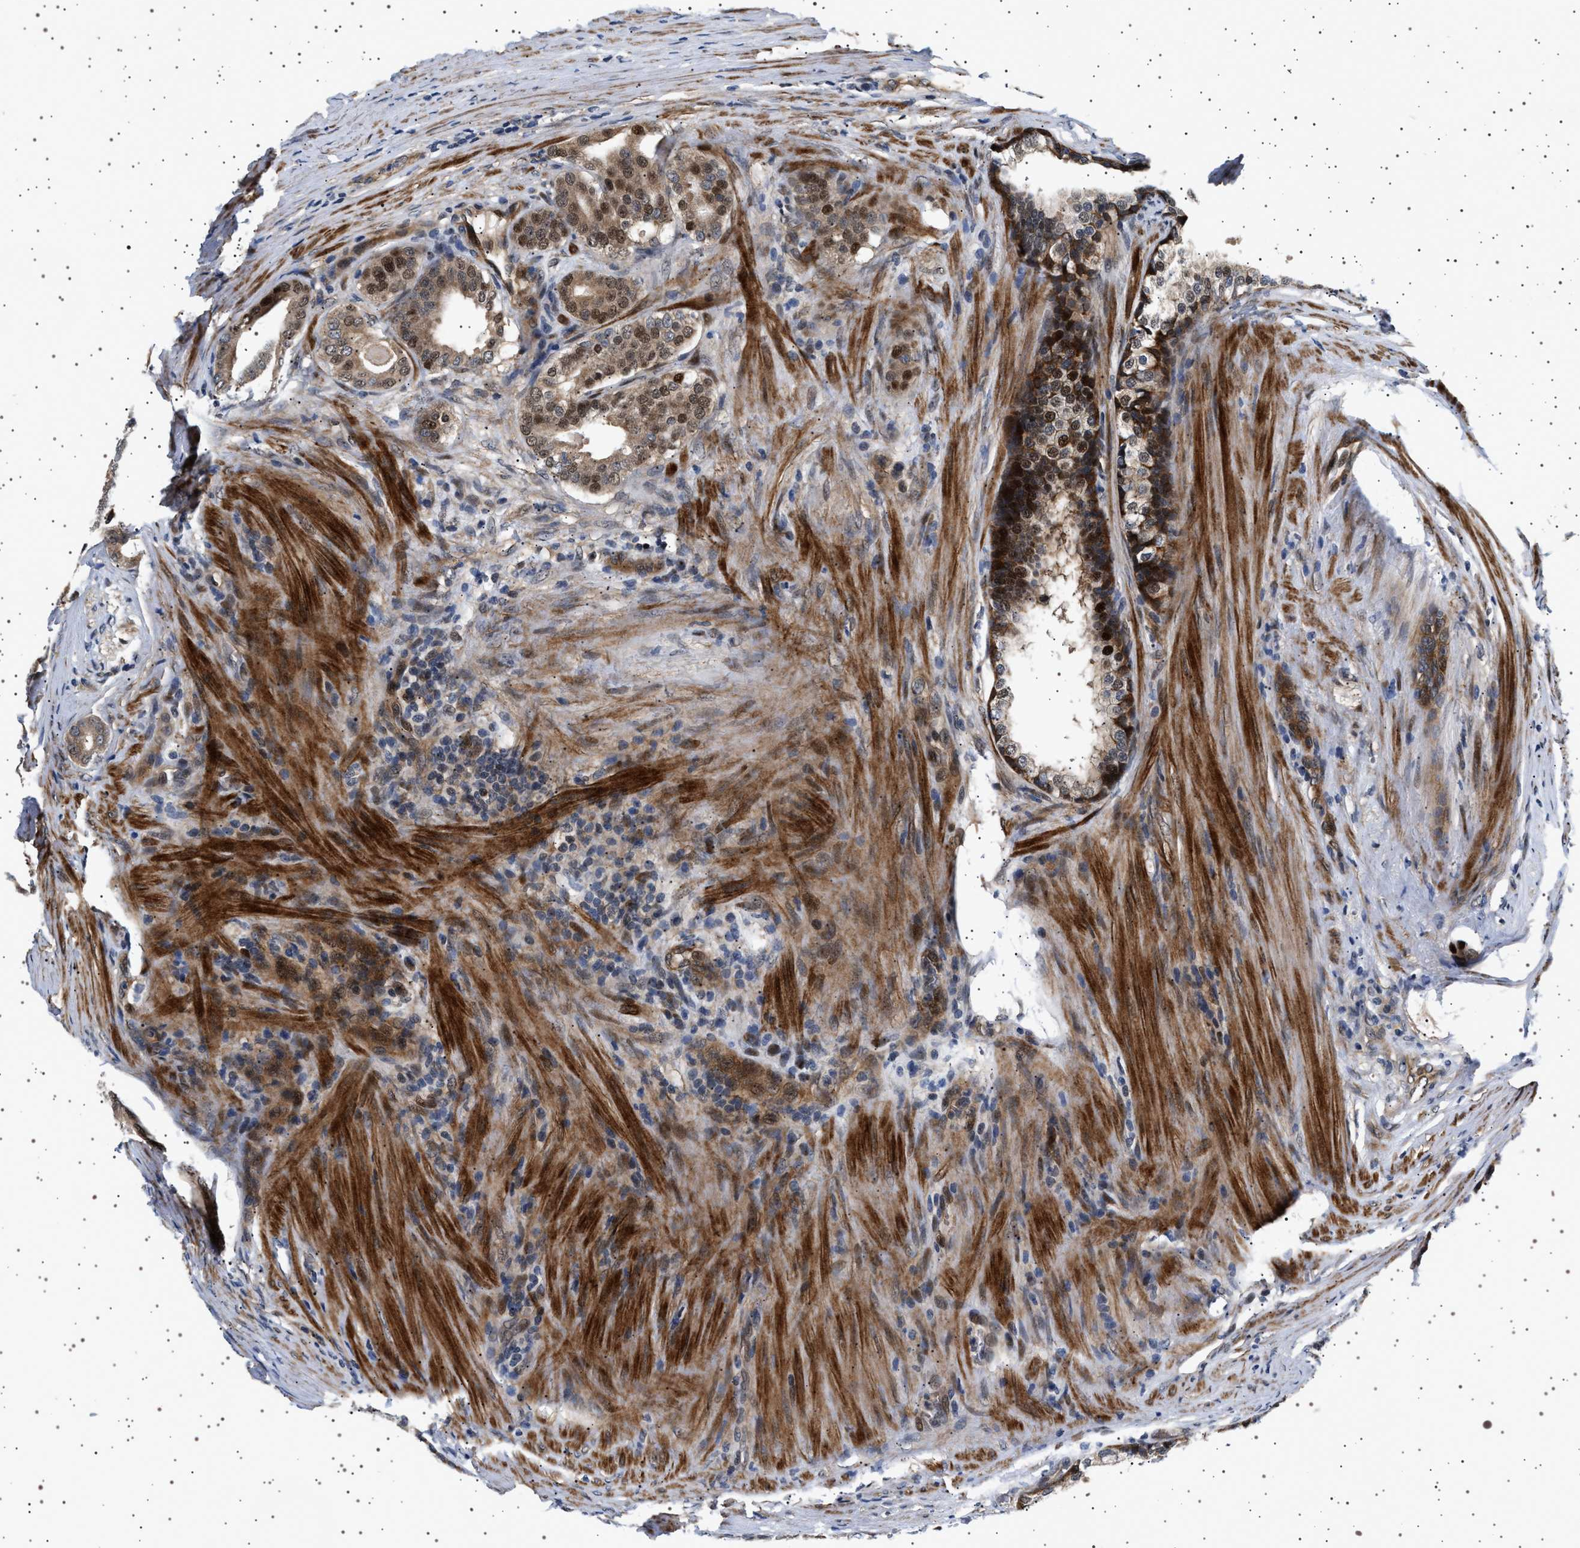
{"staining": {"intensity": "moderate", "quantity": ">75%", "location": "cytoplasmic/membranous,nuclear"}, "tissue": "prostate cancer", "cell_type": "Tumor cells", "image_type": "cancer", "snomed": [{"axis": "morphology", "description": "Adenocarcinoma, High grade"}, {"axis": "topography", "description": "Prostate"}], "caption": "About >75% of tumor cells in human prostate high-grade adenocarcinoma reveal moderate cytoplasmic/membranous and nuclear protein positivity as visualized by brown immunohistochemical staining.", "gene": "BAG3", "patient": {"sex": "male", "age": 60}}